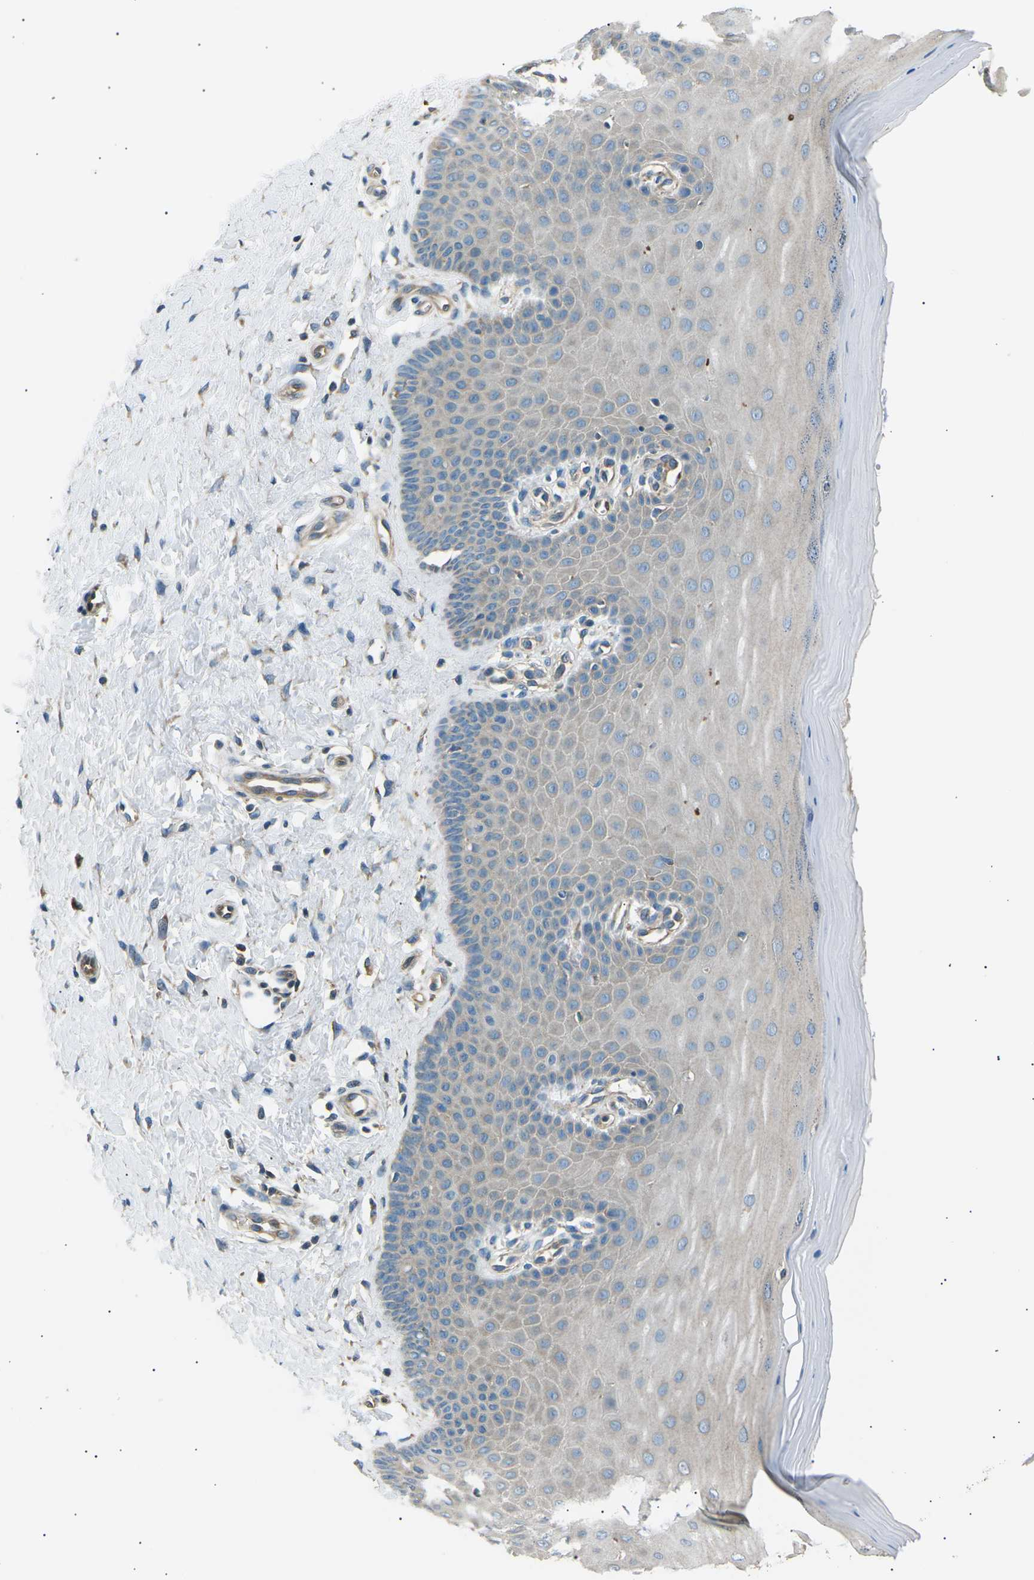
{"staining": {"intensity": "weak", "quantity": "<25%", "location": "cytoplasmic/membranous"}, "tissue": "cervix", "cell_type": "Glandular cells", "image_type": "normal", "snomed": [{"axis": "morphology", "description": "Normal tissue, NOS"}, {"axis": "topography", "description": "Cervix"}], "caption": "IHC image of benign cervix: human cervix stained with DAB reveals no significant protein expression in glandular cells. (Brightfield microscopy of DAB (3,3'-diaminobenzidine) immunohistochemistry at high magnification).", "gene": "SLK", "patient": {"sex": "female", "age": 55}}